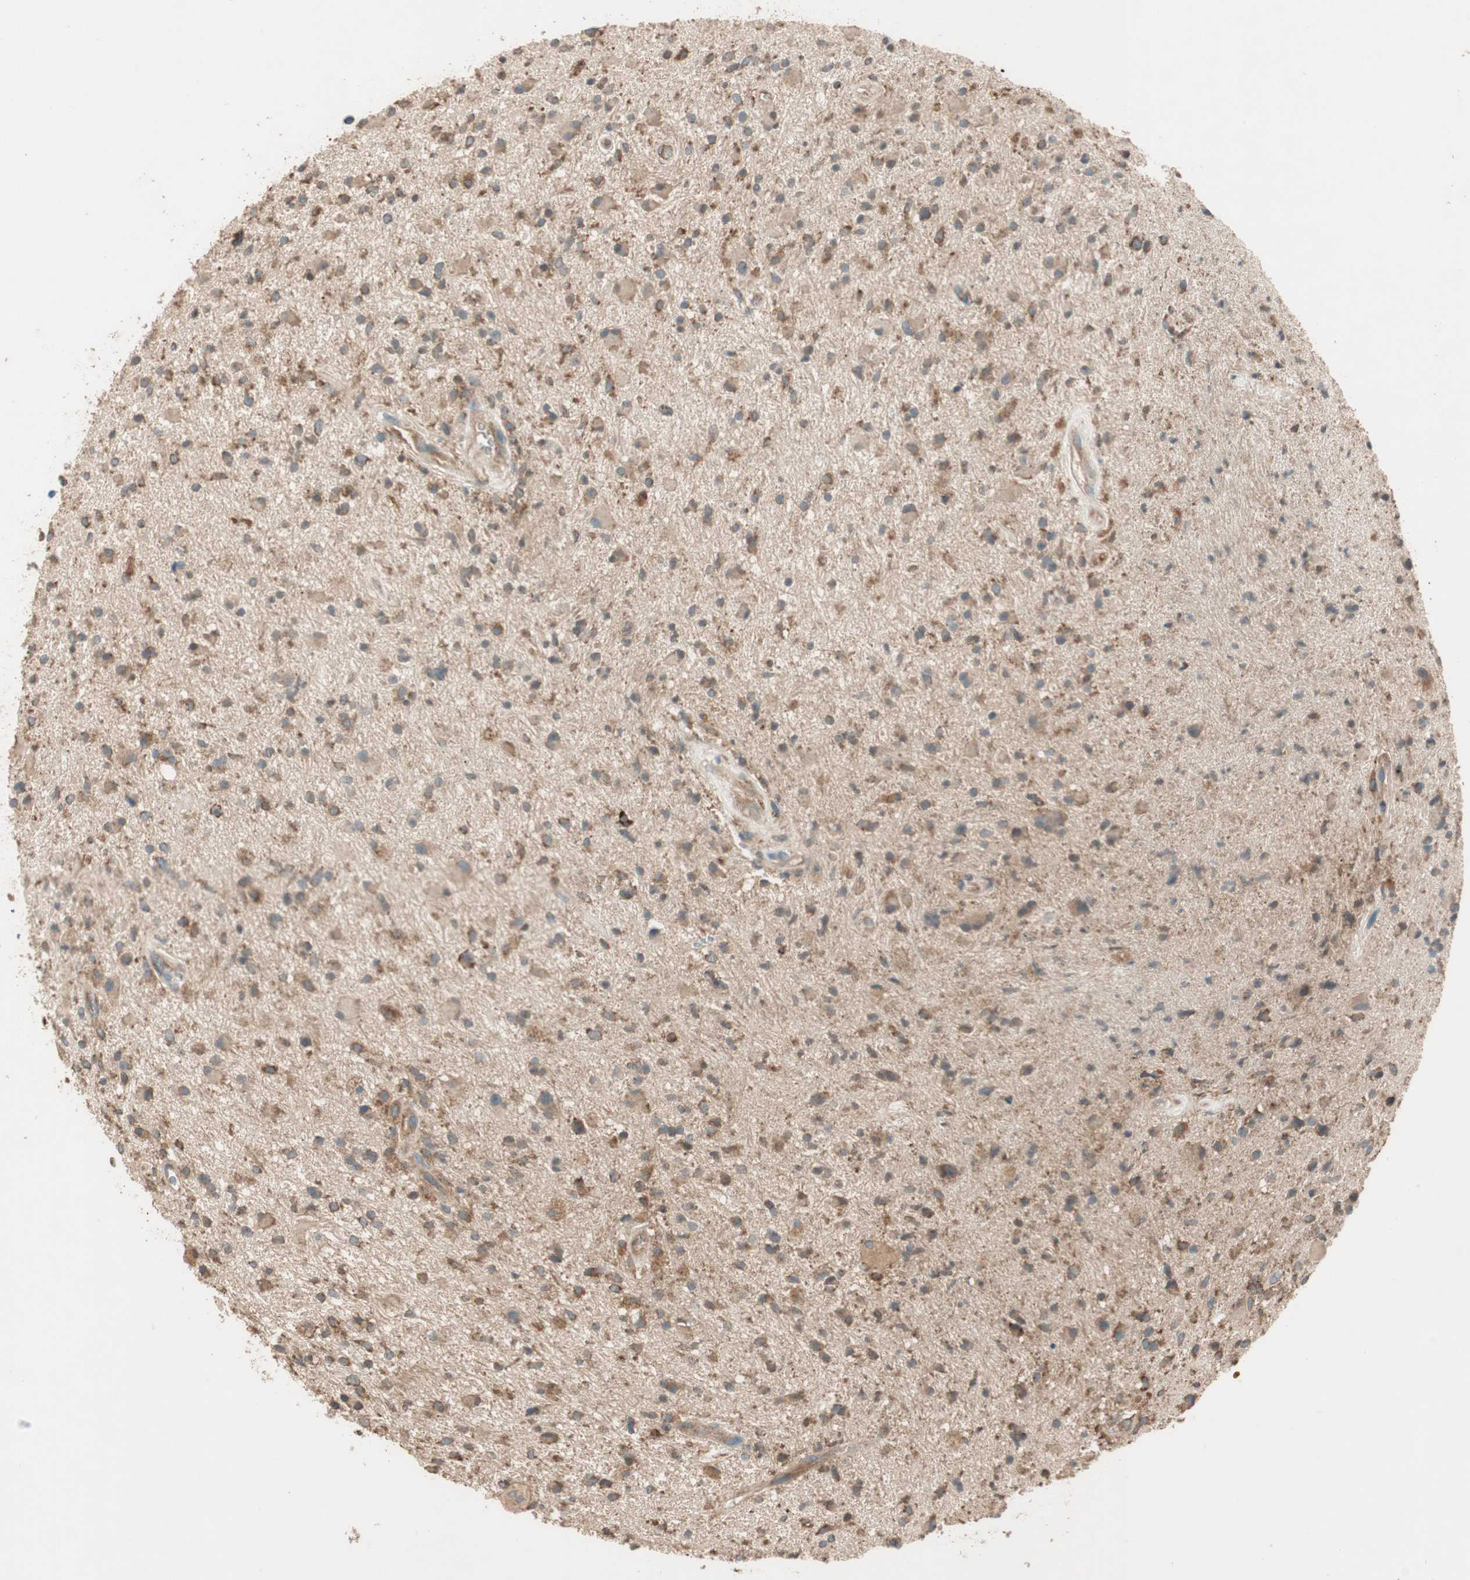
{"staining": {"intensity": "moderate", "quantity": ">75%", "location": "cytoplasmic/membranous"}, "tissue": "glioma", "cell_type": "Tumor cells", "image_type": "cancer", "snomed": [{"axis": "morphology", "description": "Glioma, malignant, High grade"}, {"axis": "topography", "description": "Brain"}], "caption": "Immunohistochemical staining of human glioma reveals medium levels of moderate cytoplasmic/membranous staining in approximately >75% of tumor cells.", "gene": "CC2D1A", "patient": {"sex": "male", "age": 33}}